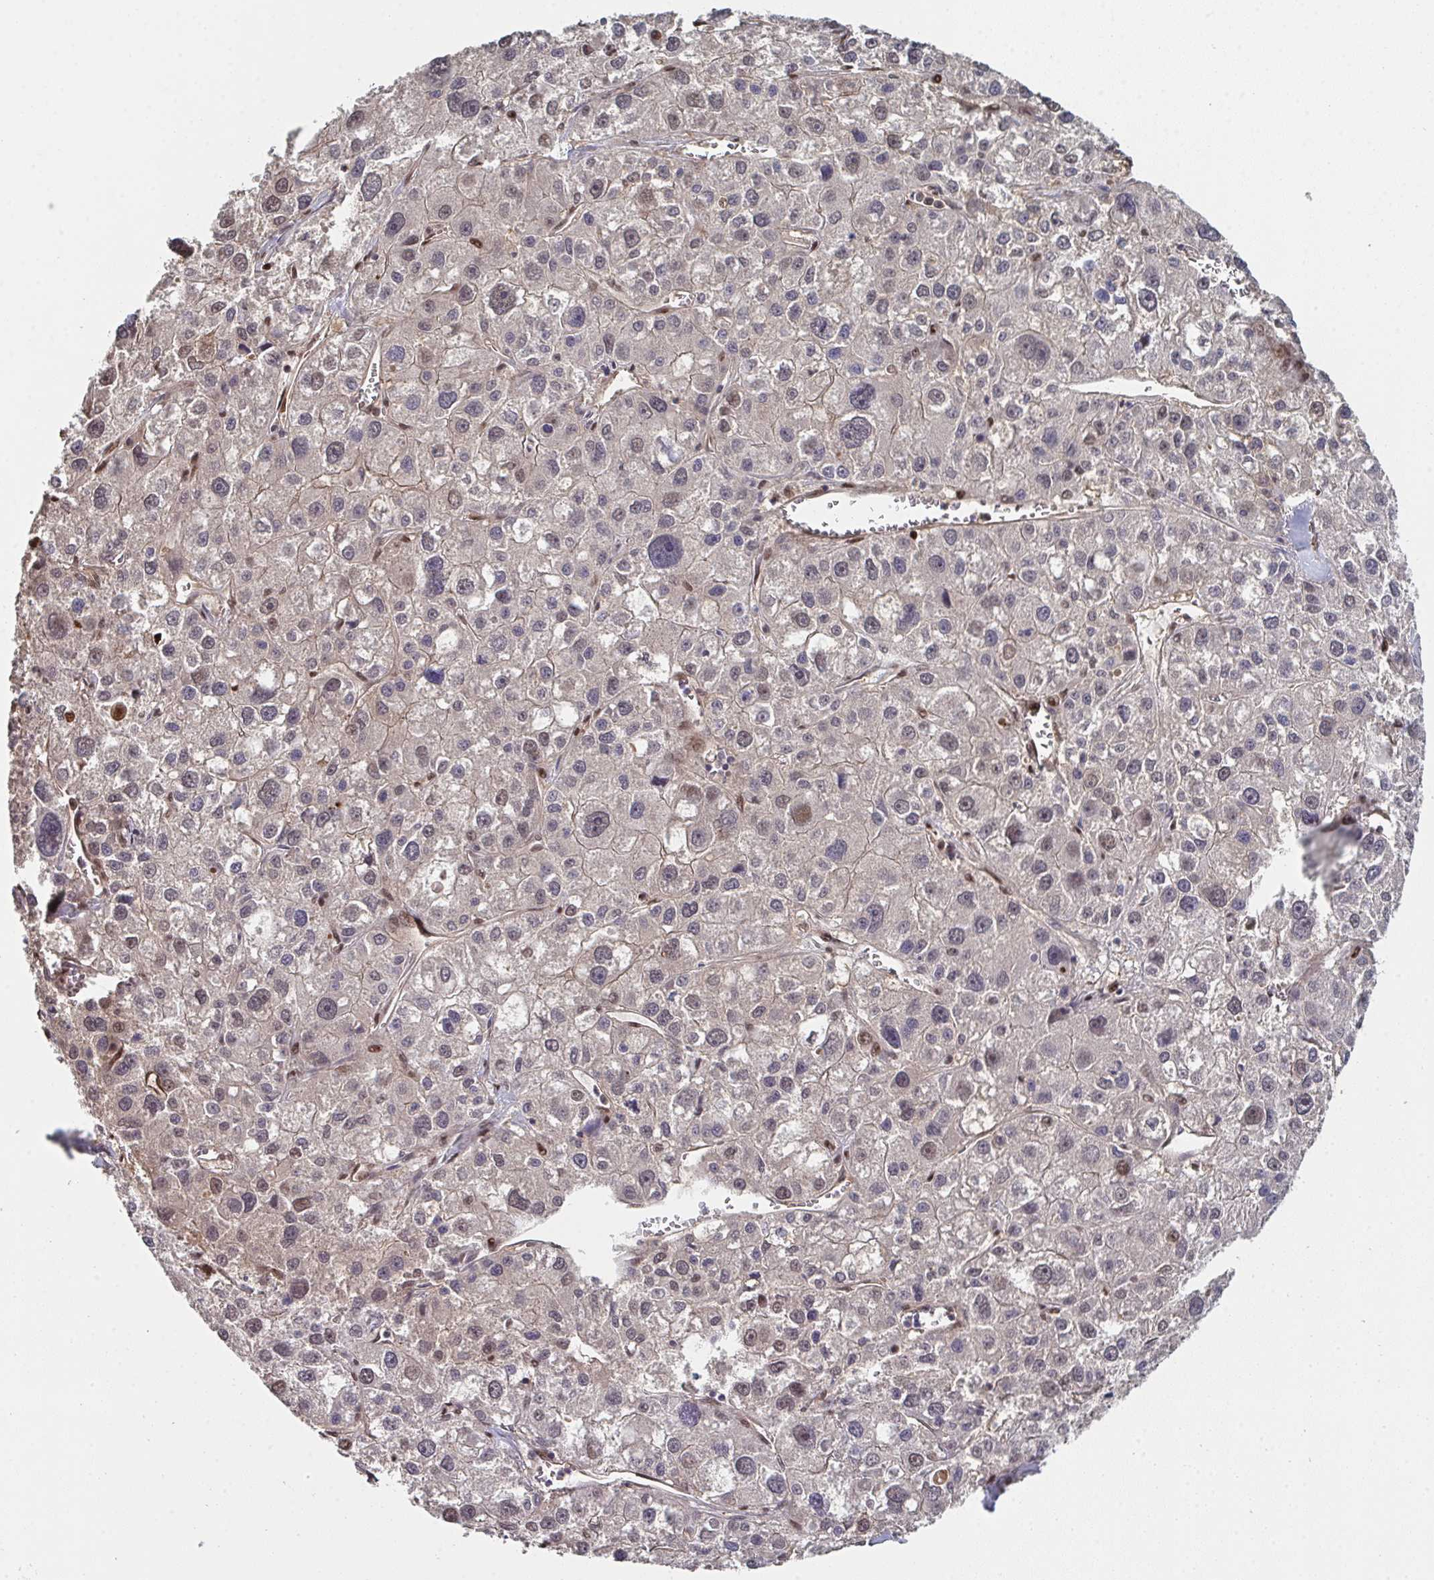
{"staining": {"intensity": "weak", "quantity": "25%-75%", "location": "nuclear"}, "tissue": "liver cancer", "cell_type": "Tumor cells", "image_type": "cancer", "snomed": [{"axis": "morphology", "description": "Carcinoma, Hepatocellular, NOS"}, {"axis": "topography", "description": "Liver"}], "caption": "Immunohistochemical staining of liver cancer exhibits low levels of weak nuclear protein expression in approximately 25%-75% of tumor cells. Using DAB (brown) and hematoxylin (blue) stains, captured at high magnification using brightfield microscopy.", "gene": "ACD", "patient": {"sex": "male", "age": 73}}